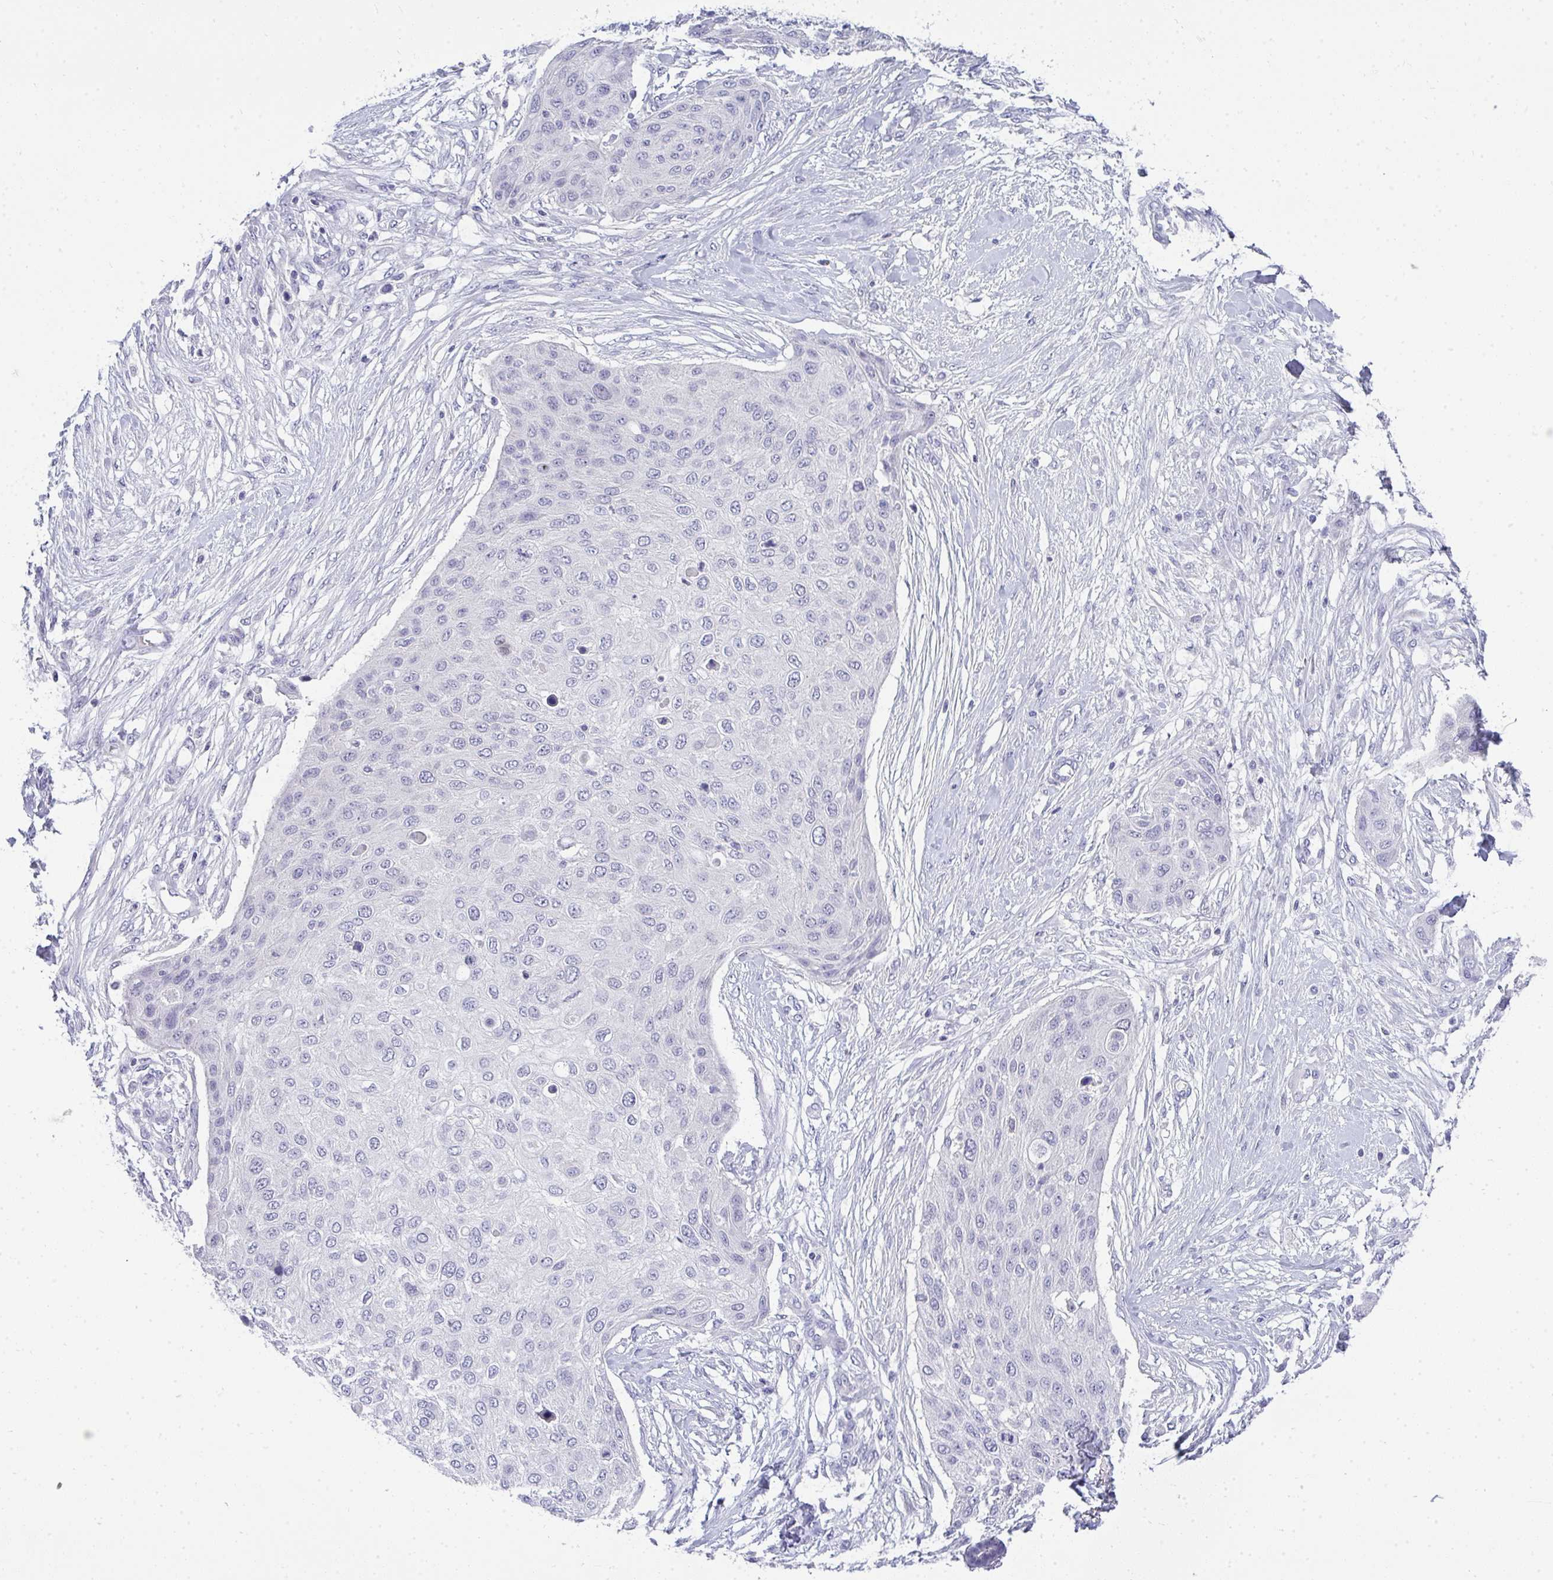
{"staining": {"intensity": "negative", "quantity": "none", "location": "none"}, "tissue": "skin cancer", "cell_type": "Tumor cells", "image_type": "cancer", "snomed": [{"axis": "morphology", "description": "Squamous cell carcinoma, NOS"}, {"axis": "topography", "description": "Skin"}], "caption": "The image shows no significant staining in tumor cells of squamous cell carcinoma (skin).", "gene": "TMEM82", "patient": {"sex": "female", "age": 87}}